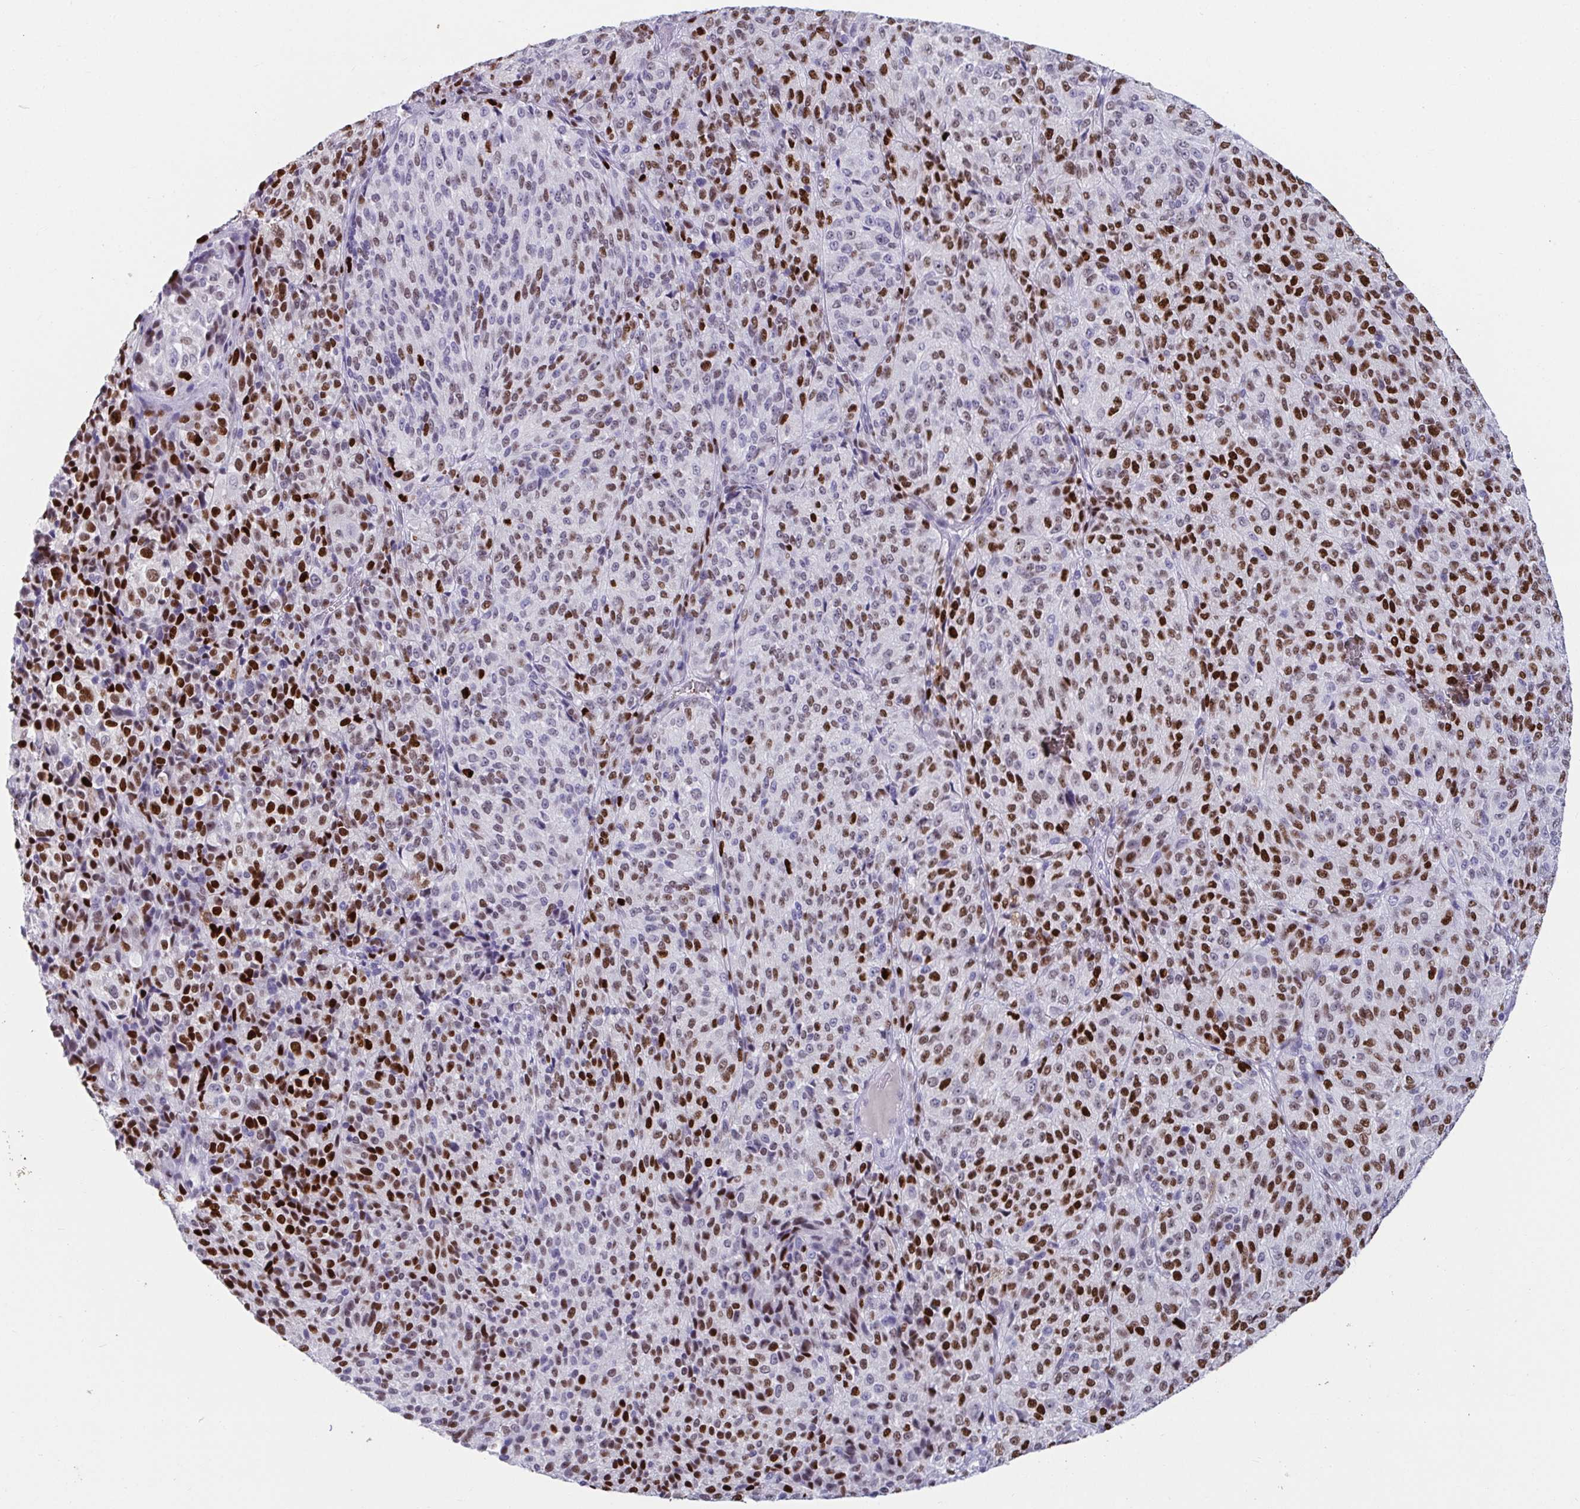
{"staining": {"intensity": "strong", "quantity": "25%-75%", "location": "nuclear"}, "tissue": "melanoma", "cell_type": "Tumor cells", "image_type": "cancer", "snomed": [{"axis": "morphology", "description": "Malignant melanoma, Metastatic site"}, {"axis": "topography", "description": "Brain"}], "caption": "Protein staining displays strong nuclear positivity in about 25%-75% of tumor cells in melanoma.", "gene": "ZNF586", "patient": {"sex": "female", "age": 56}}